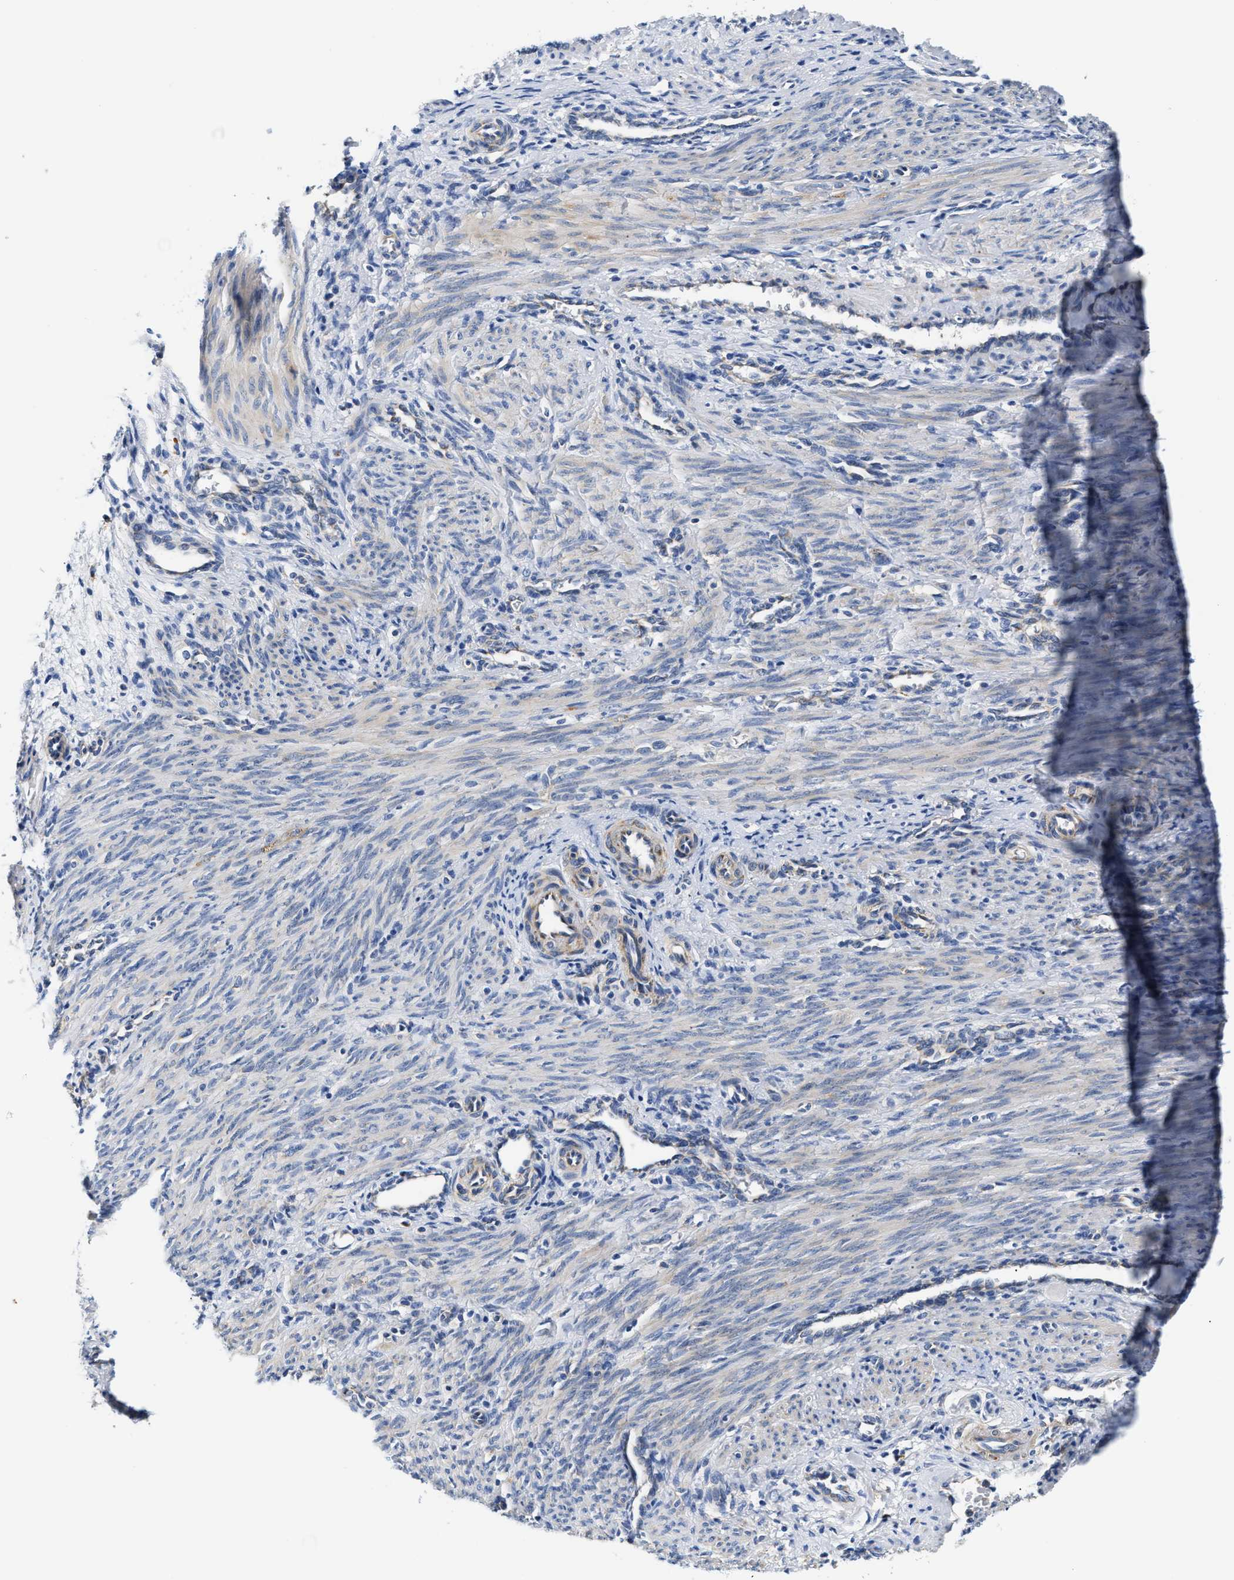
{"staining": {"intensity": "weak", "quantity": ">75%", "location": "cytoplasmic/membranous"}, "tissue": "smooth muscle", "cell_type": "Smooth muscle cells", "image_type": "normal", "snomed": [{"axis": "morphology", "description": "Normal tissue, NOS"}, {"axis": "topography", "description": "Endometrium"}], "caption": "Smooth muscle stained with DAB immunohistochemistry (IHC) exhibits low levels of weak cytoplasmic/membranous expression in about >75% of smooth muscle cells.", "gene": "ACADVL", "patient": {"sex": "female", "age": 33}}